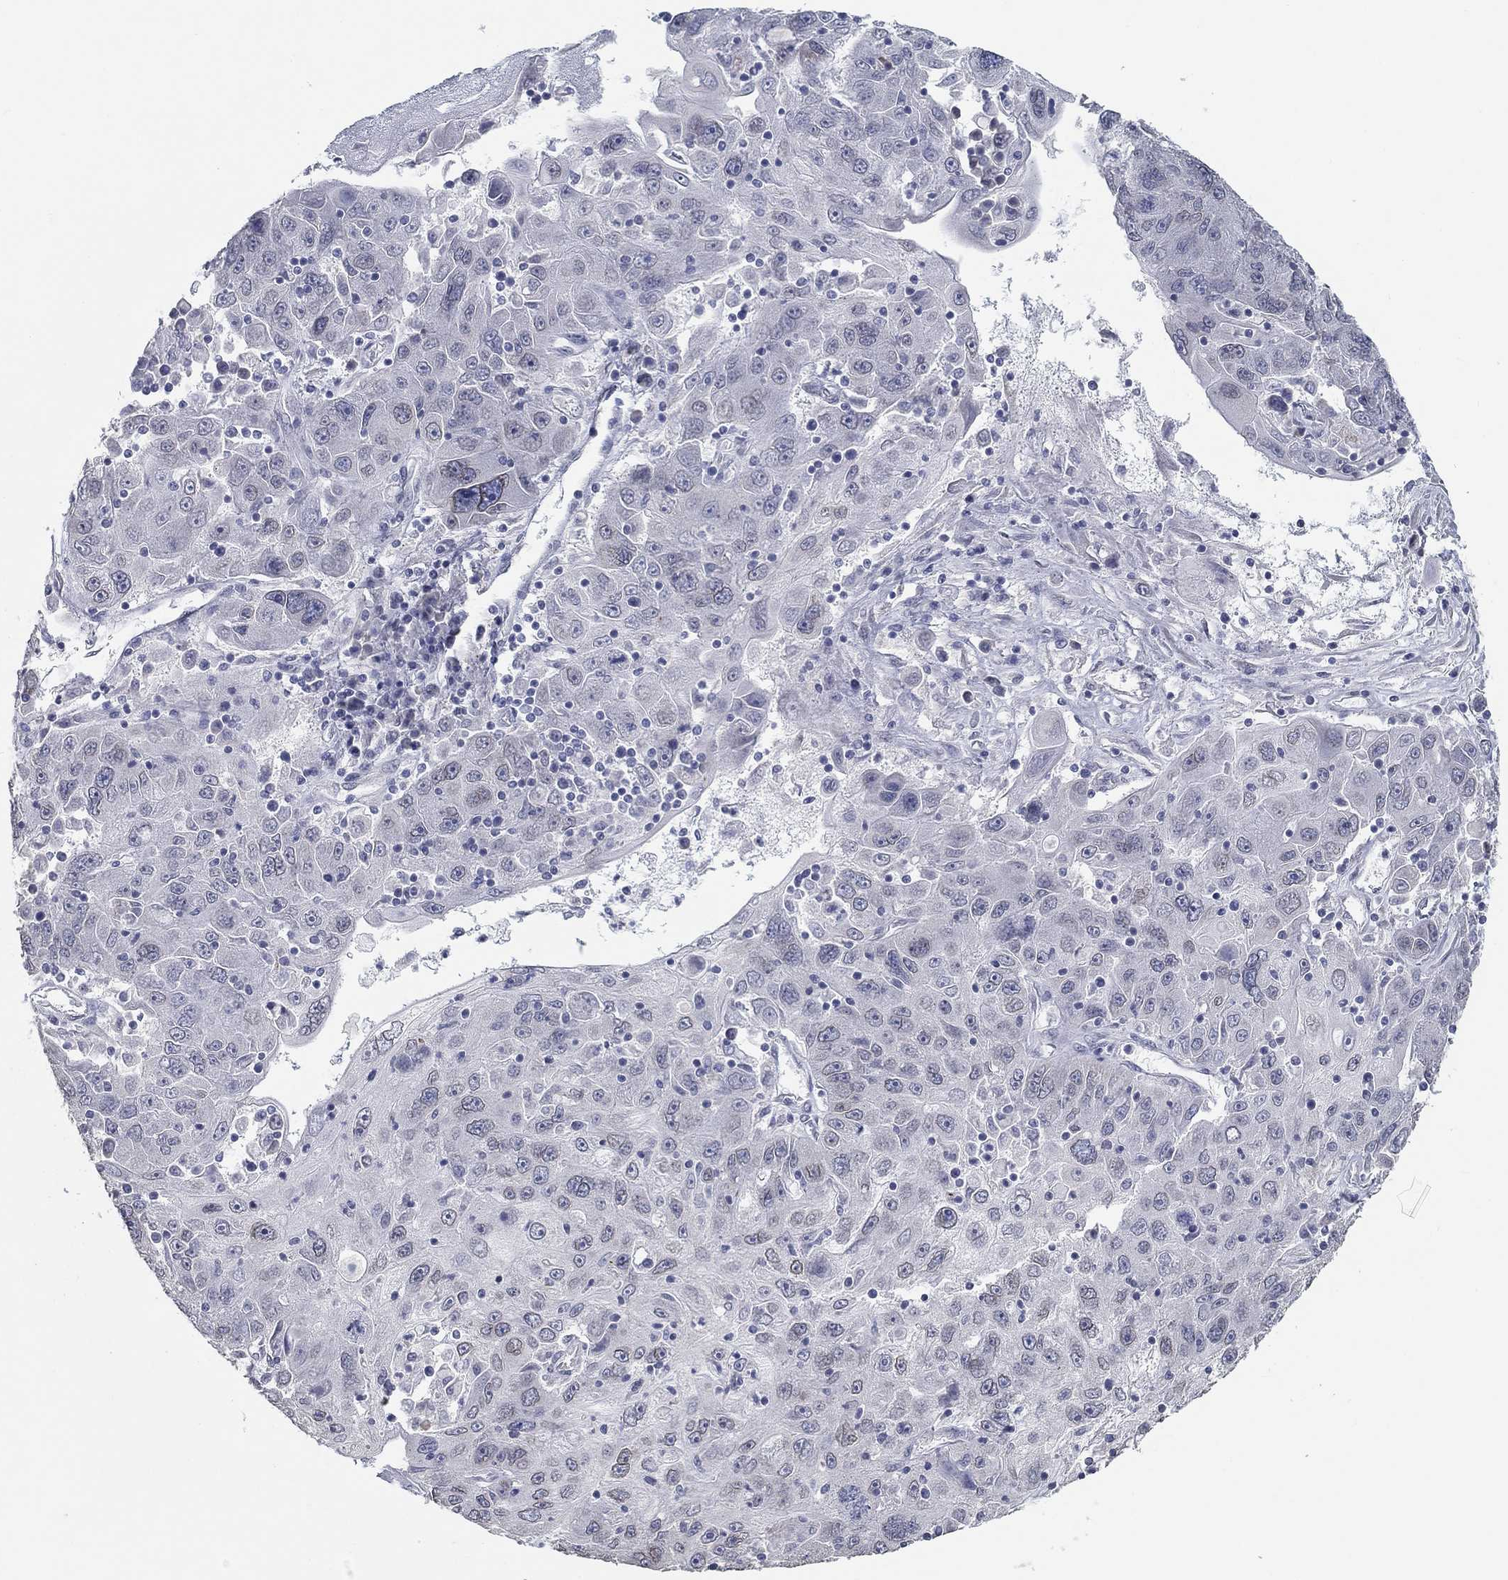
{"staining": {"intensity": "negative", "quantity": "none", "location": "none"}, "tissue": "stomach cancer", "cell_type": "Tumor cells", "image_type": "cancer", "snomed": [{"axis": "morphology", "description": "Adenocarcinoma, NOS"}, {"axis": "topography", "description": "Stomach"}], "caption": "High power microscopy histopathology image of an IHC photomicrograph of stomach cancer, revealing no significant positivity in tumor cells. The staining is performed using DAB brown chromogen with nuclei counter-stained in using hematoxylin.", "gene": "NUP155", "patient": {"sex": "male", "age": 56}}